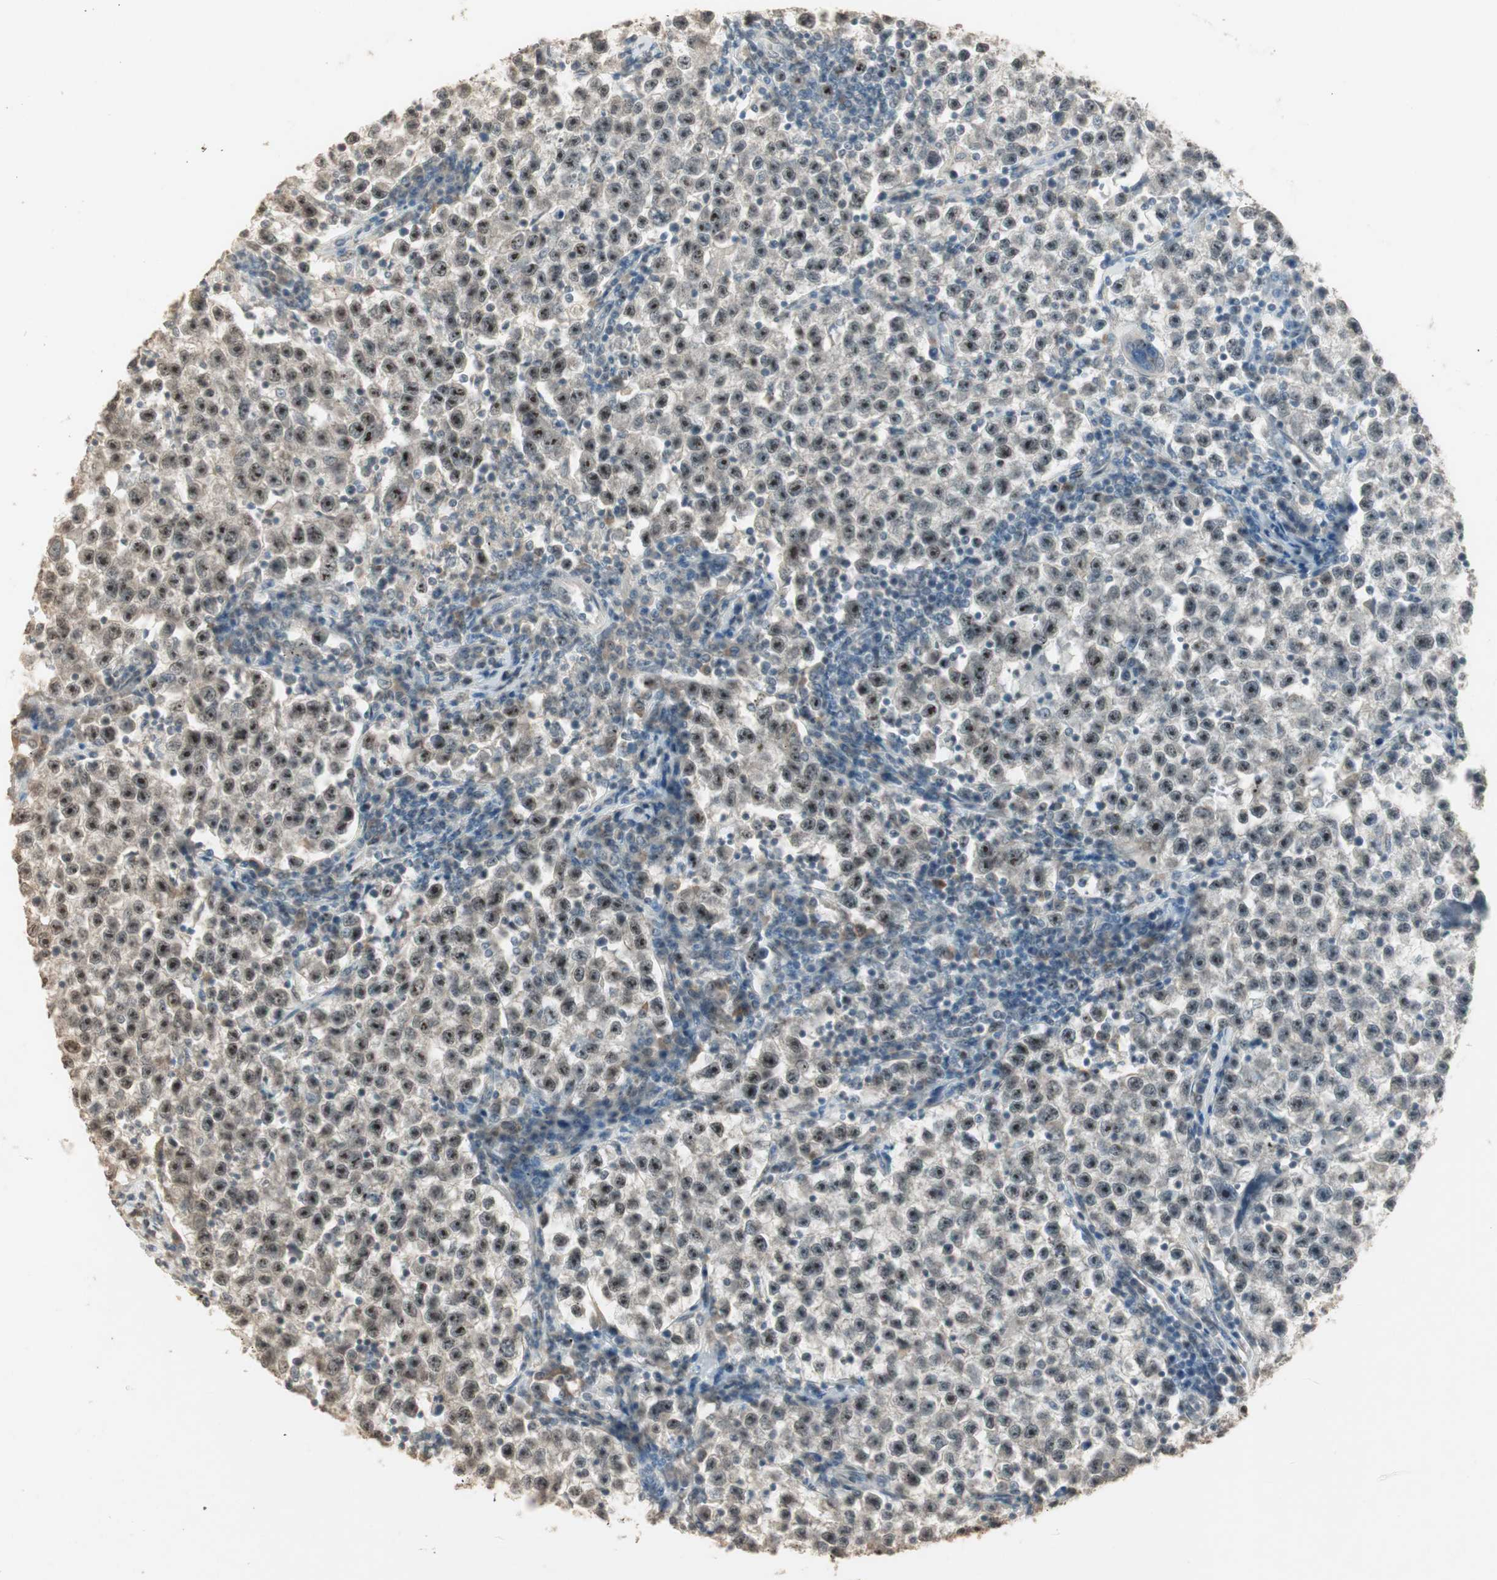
{"staining": {"intensity": "moderate", "quantity": ">75%", "location": "nuclear"}, "tissue": "testis cancer", "cell_type": "Tumor cells", "image_type": "cancer", "snomed": [{"axis": "morphology", "description": "Seminoma, NOS"}, {"axis": "topography", "description": "Testis"}], "caption": "Immunohistochemical staining of human testis cancer (seminoma) exhibits moderate nuclear protein staining in approximately >75% of tumor cells. (brown staining indicates protein expression, while blue staining denotes nuclei).", "gene": "ETV4", "patient": {"sex": "male", "age": 22}}